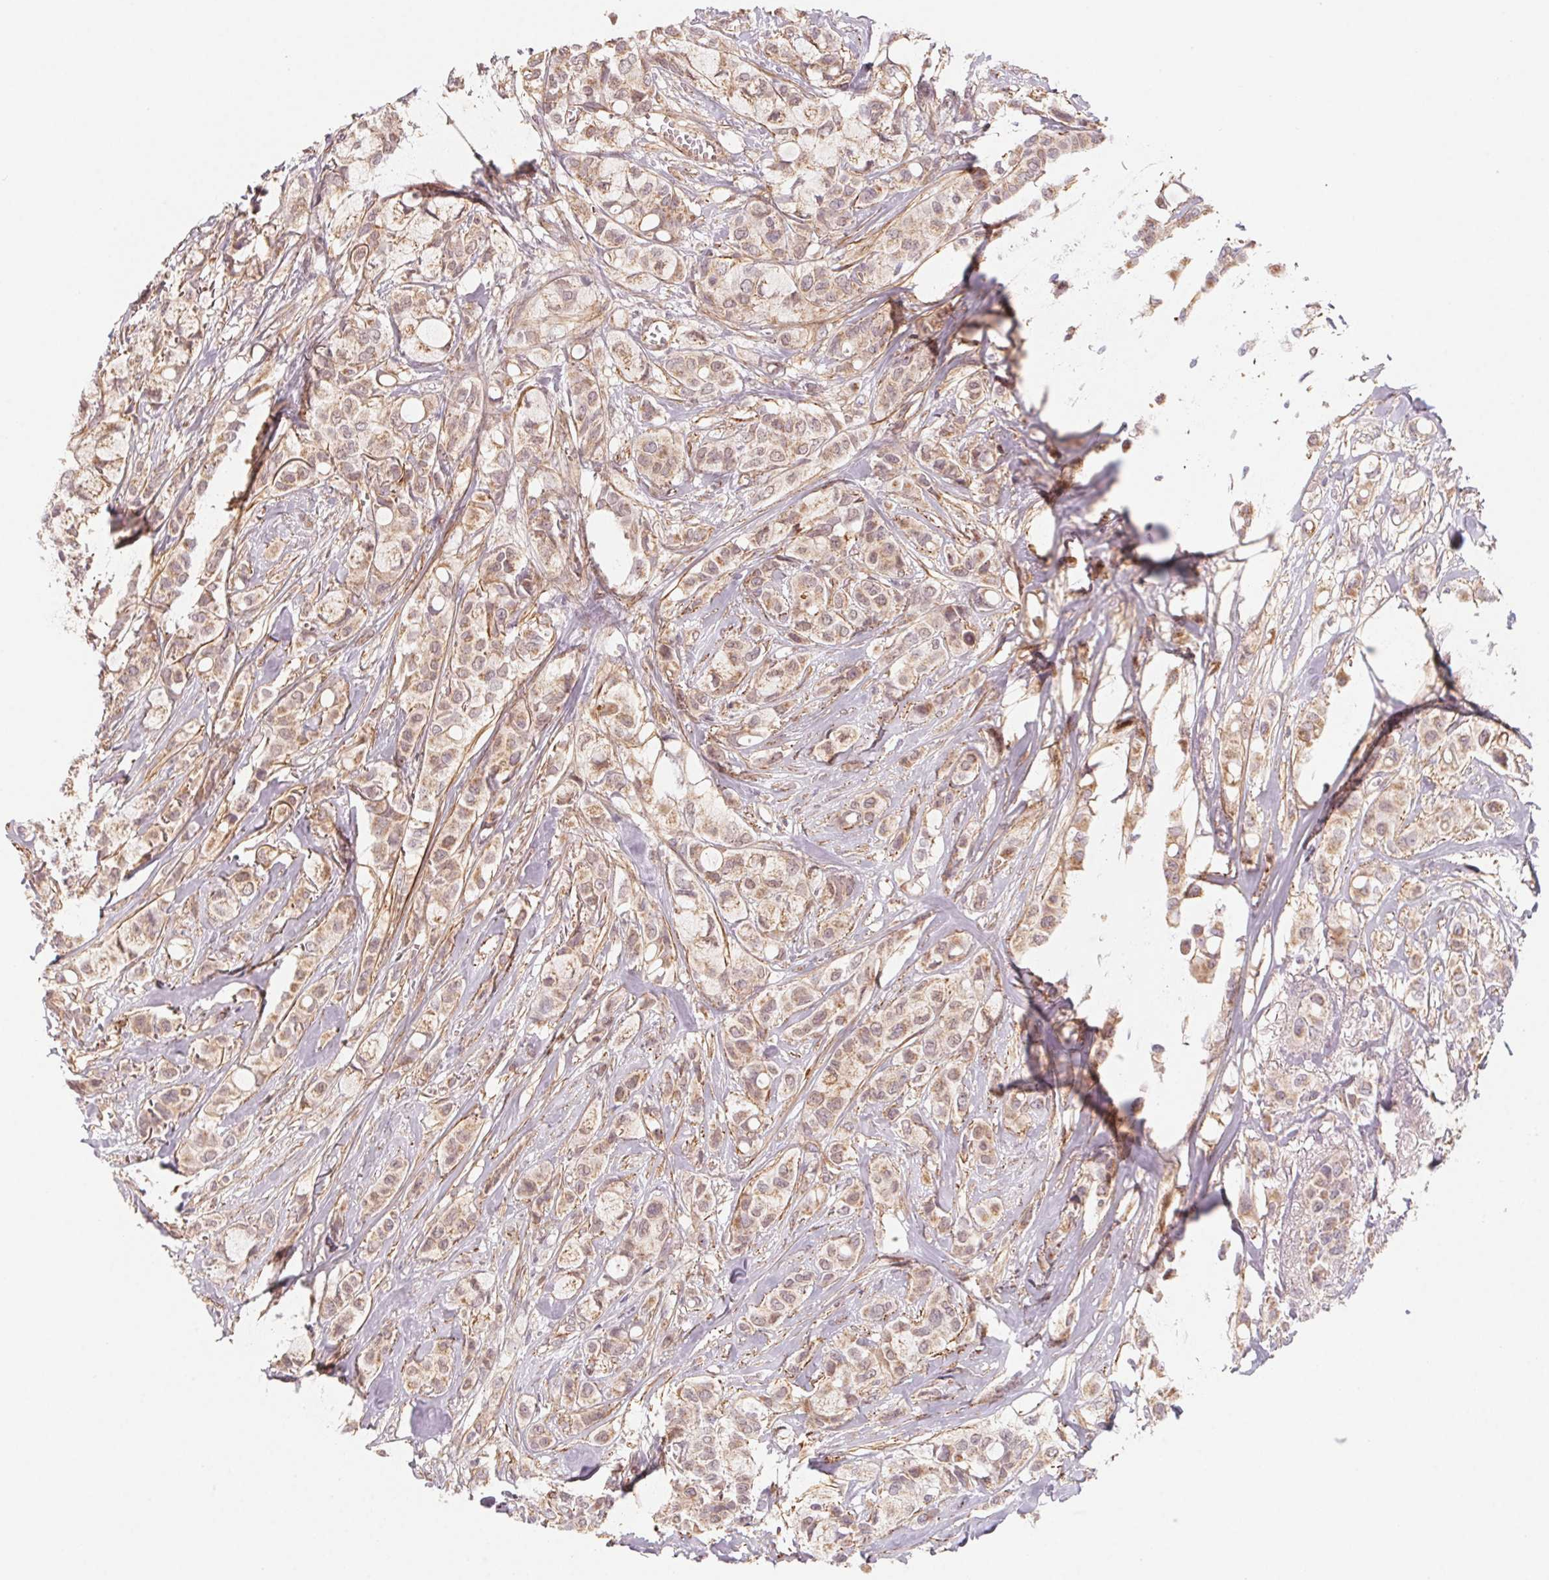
{"staining": {"intensity": "weak", "quantity": ">75%", "location": "cytoplasmic/membranous"}, "tissue": "breast cancer", "cell_type": "Tumor cells", "image_type": "cancer", "snomed": [{"axis": "morphology", "description": "Duct carcinoma"}, {"axis": "topography", "description": "Breast"}], "caption": "Immunohistochemical staining of breast cancer (intraductal carcinoma) demonstrates weak cytoplasmic/membranous protein staining in approximately >75% of tumor cells. (IHC, brightfield microscopy, high magnification).", "gene": "CCDC112", "patient": {"sex": "female", "age": 85}}